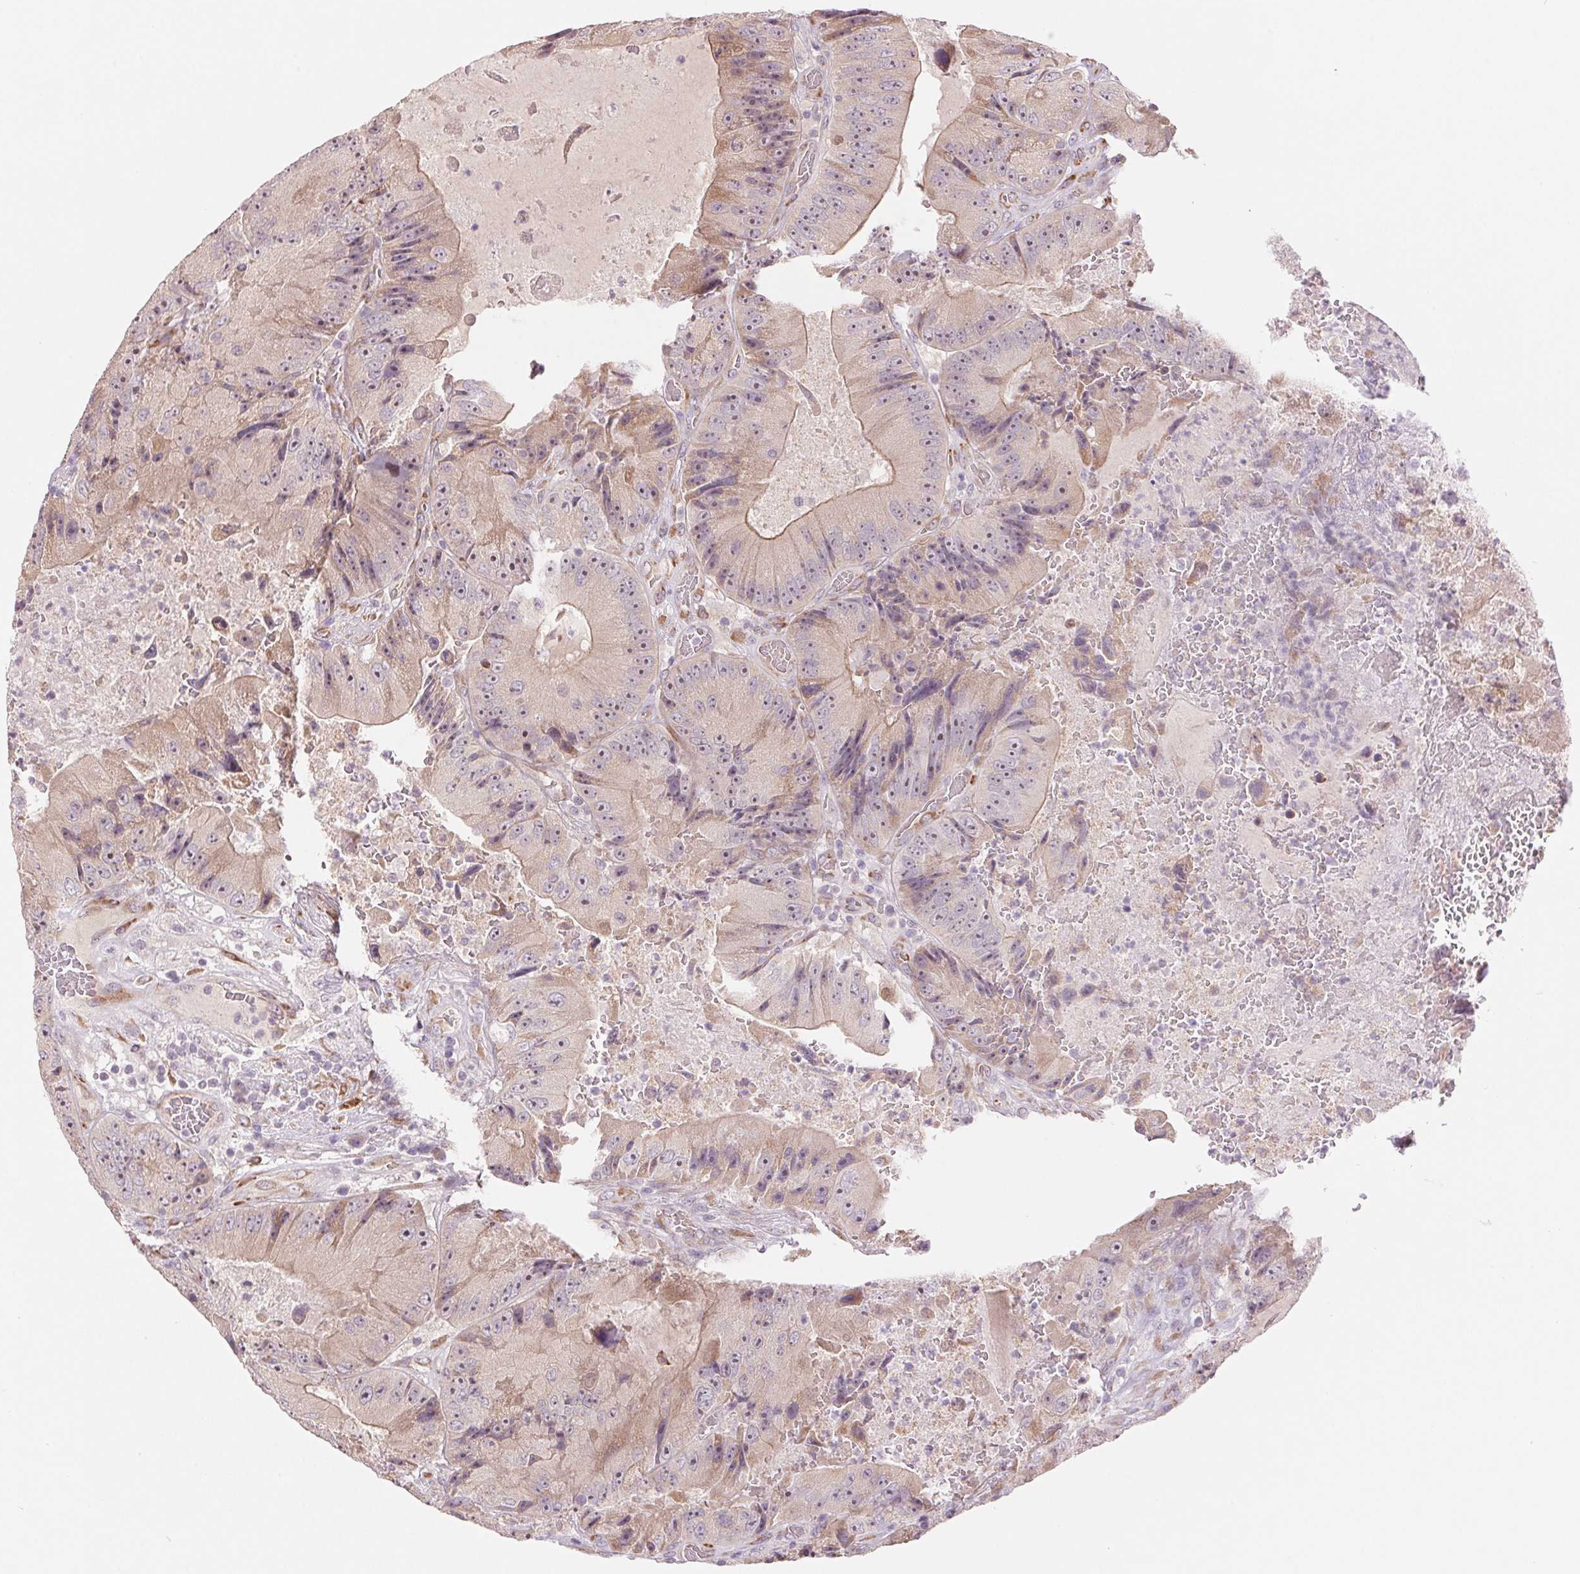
{"staining": {"intensity": "weak", "quantity": "<25%", "location": "cytoplasmic/membranous"}, "tissue": "colorectal cancer", "cell_type": "Tumor cells", "image_type": "cancer", "snomed": [{"axis": "morphology", "description": "Adenocarcinoma, NOS"}, {"axis": "topography", "description": "Colon"}], "caption": "This is an immunohistochemistry (IHC) micrograph of adenocarcinoma (colorectal). There is no positivity in tumor cells.", "gene": "METTL17", "patient": {"sex": "female", "age": 86}}